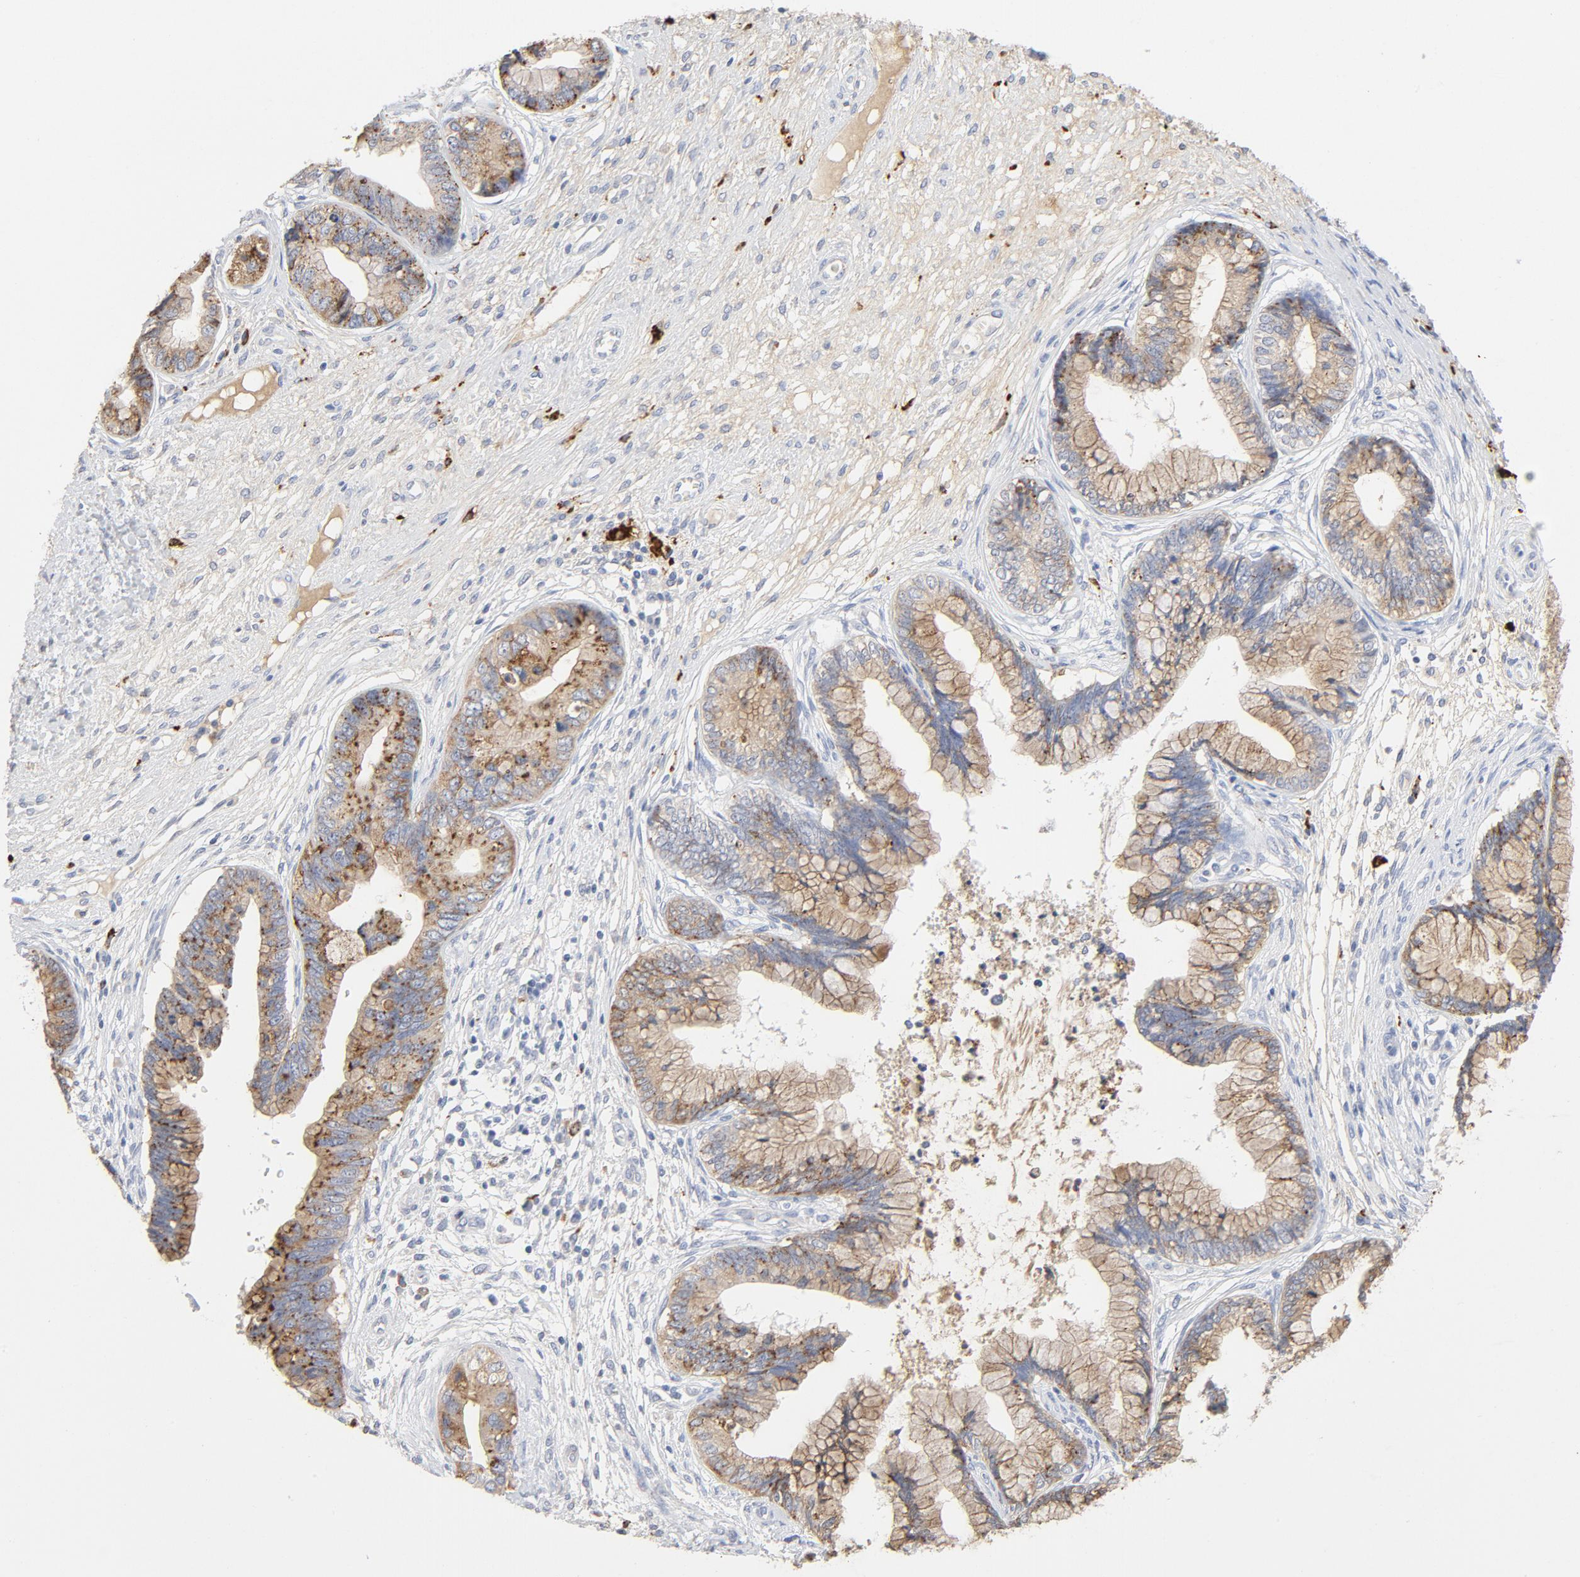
{"staining": {"intensity": "strong", "quantity": ">75%", "location": "cytoplasmic/membranous"}, "tissue": "cervical cancer", "cell_type": "Tumor cells", "image_type": "cancer", "snomed": [{"axis": "morphology", "description": "Adenocarcinoma, NOS"}, {"axis": "topography", "description": "Cervix"}], "caption": "A micrograph of human adenocarcinoma (cervical) stained for a protein reveals strong cytoplasmic/membranous brown staining in tumor cells. Nuclei are stained in blue.", "gene": "MAGEB17", "patient": {"sex": "female", "age": 44}}